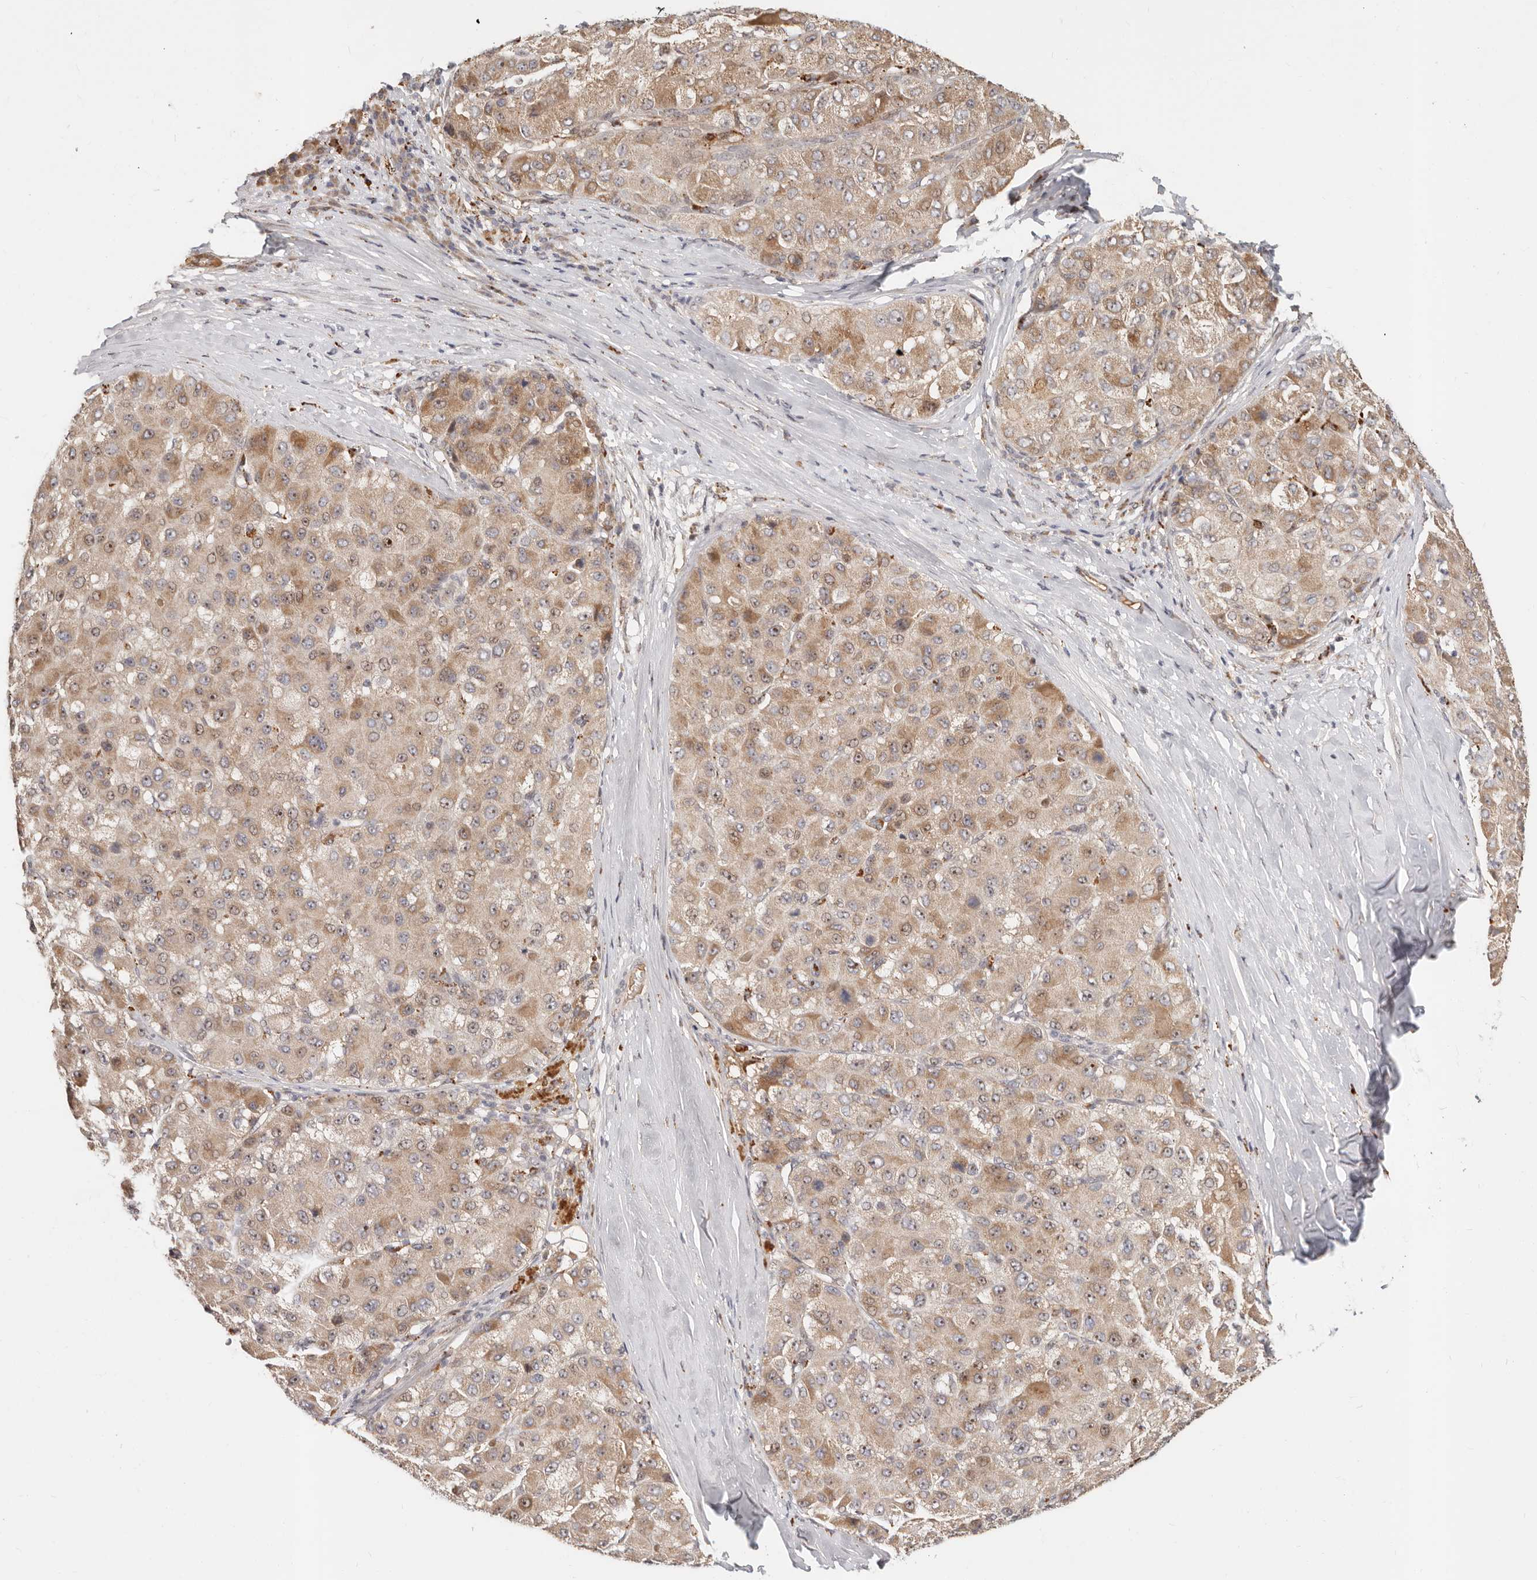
{"staining": {"intensity": "weak", "quantity": ">75%", "location": "cytoplasmic/membranous,nuclear"}, "tissue": "liver cancer", "cell_type": "Tumor cells", "image_type": "cancer", "snomed": [{"axis": "morphology", "description": "Carcinoma, Hepatocellular, NOS"}, {"axis": "topography", "description": "Liver"}], "caption": "High-magnification brightfield microscopy of liver hepatocellular carcinoma stained with DAB (3,3'-diaminobenzidine) (brown) and counterstained with hematoxylin (blue). tumor cells exhibit weak cytoplasmic/membranous and nuclear staining is identified in approximately>75% of cells.", "gene": "ZRANB1", "patient": {"sex": "male", "age": 80}}